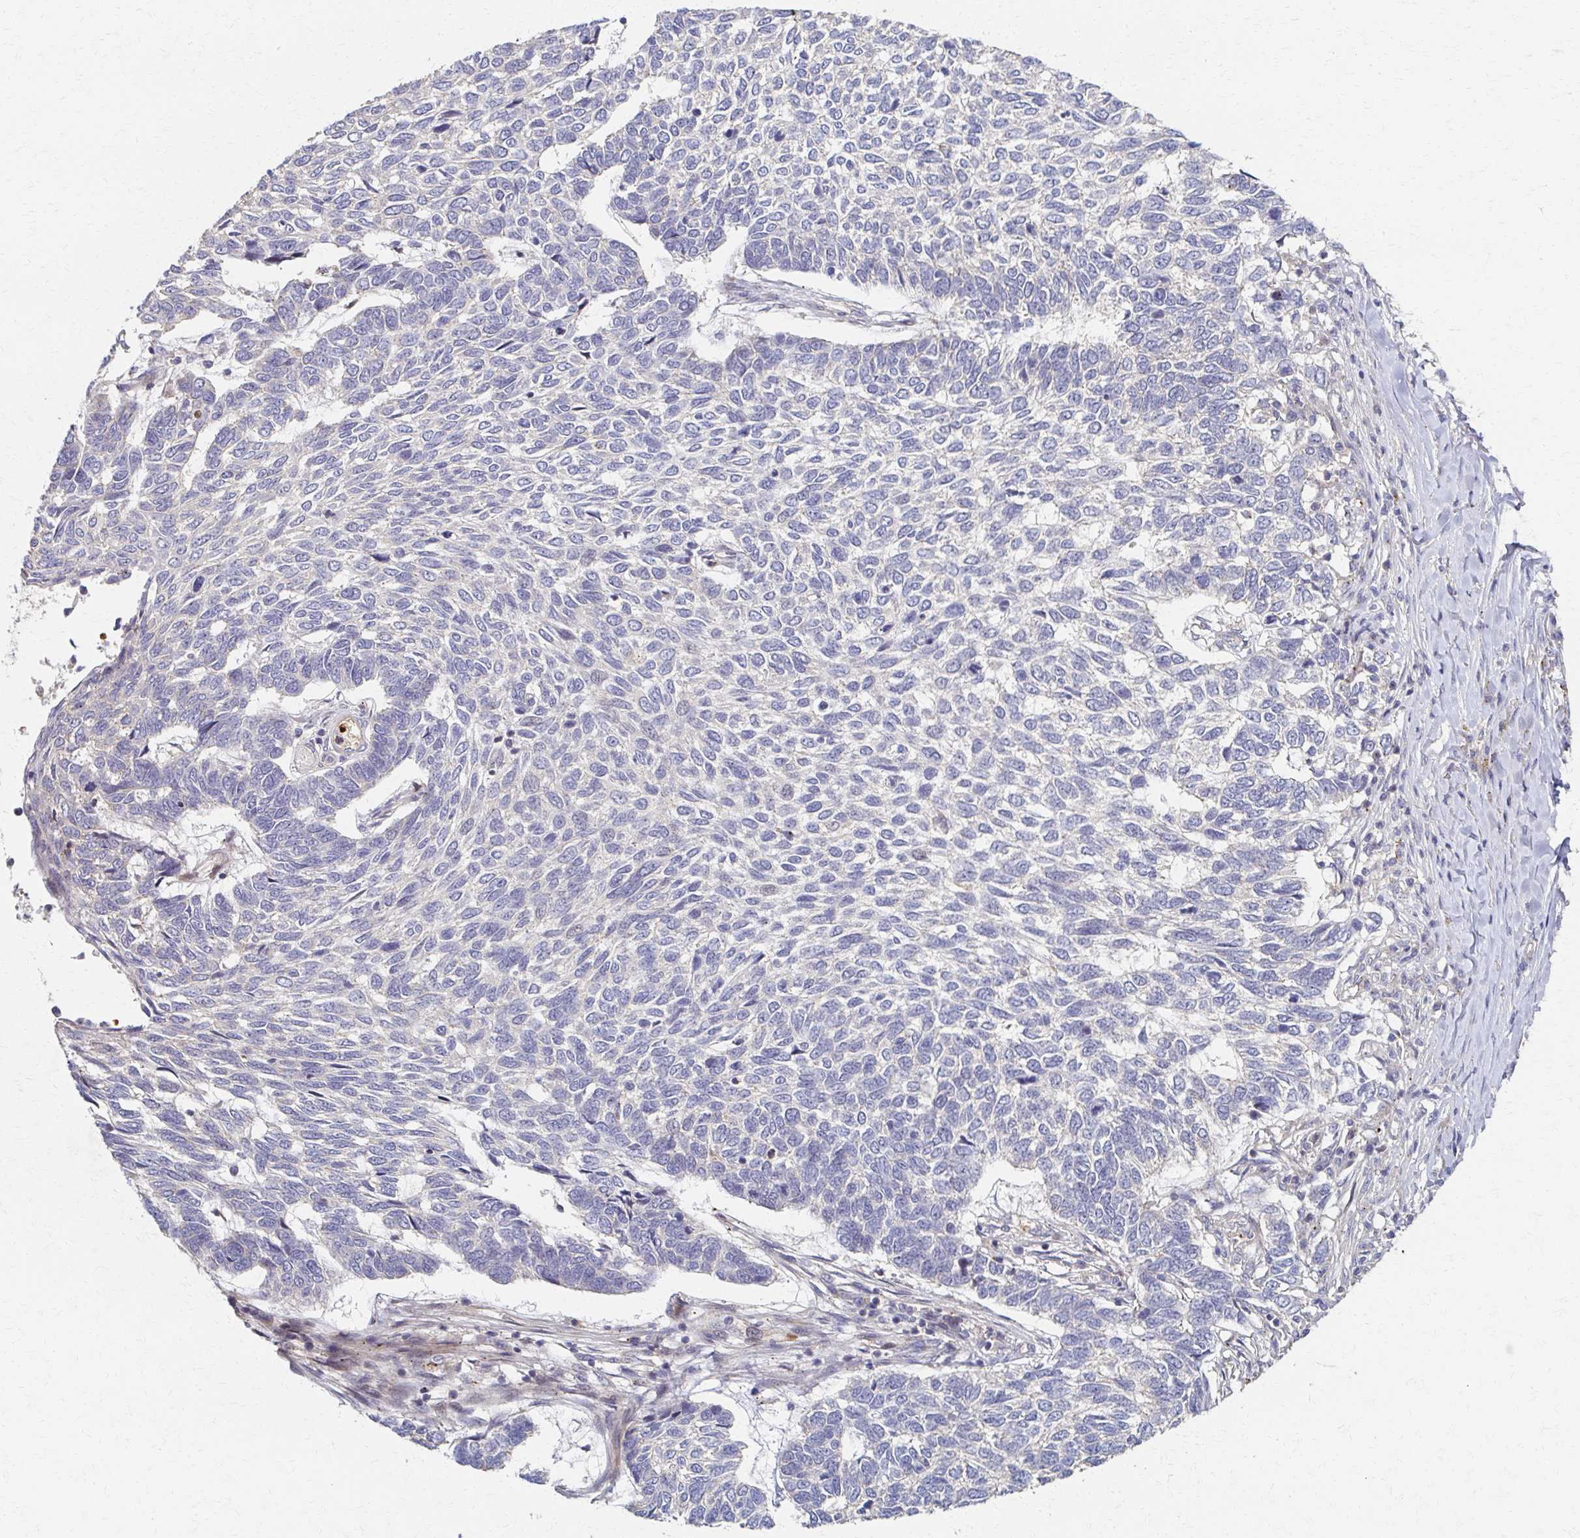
{"staining": {"intensity": "negative", "quantity": "none", "location": "none"}, "tissue": "skin cancer", "cell_type": "Tumor cells", "image_type": "cancer", "snomed": [{"axis": "morphology", "description": "Basal cell carcinoma"}, {"axis": "topography", "description": "Skin"}], "caption": "IHC of skin cancer (basal cell carcinoma) demonstrates no positivity in tumor cells.", "gene": "SKA2", "patient": {"sex": "female", "age": 65}}